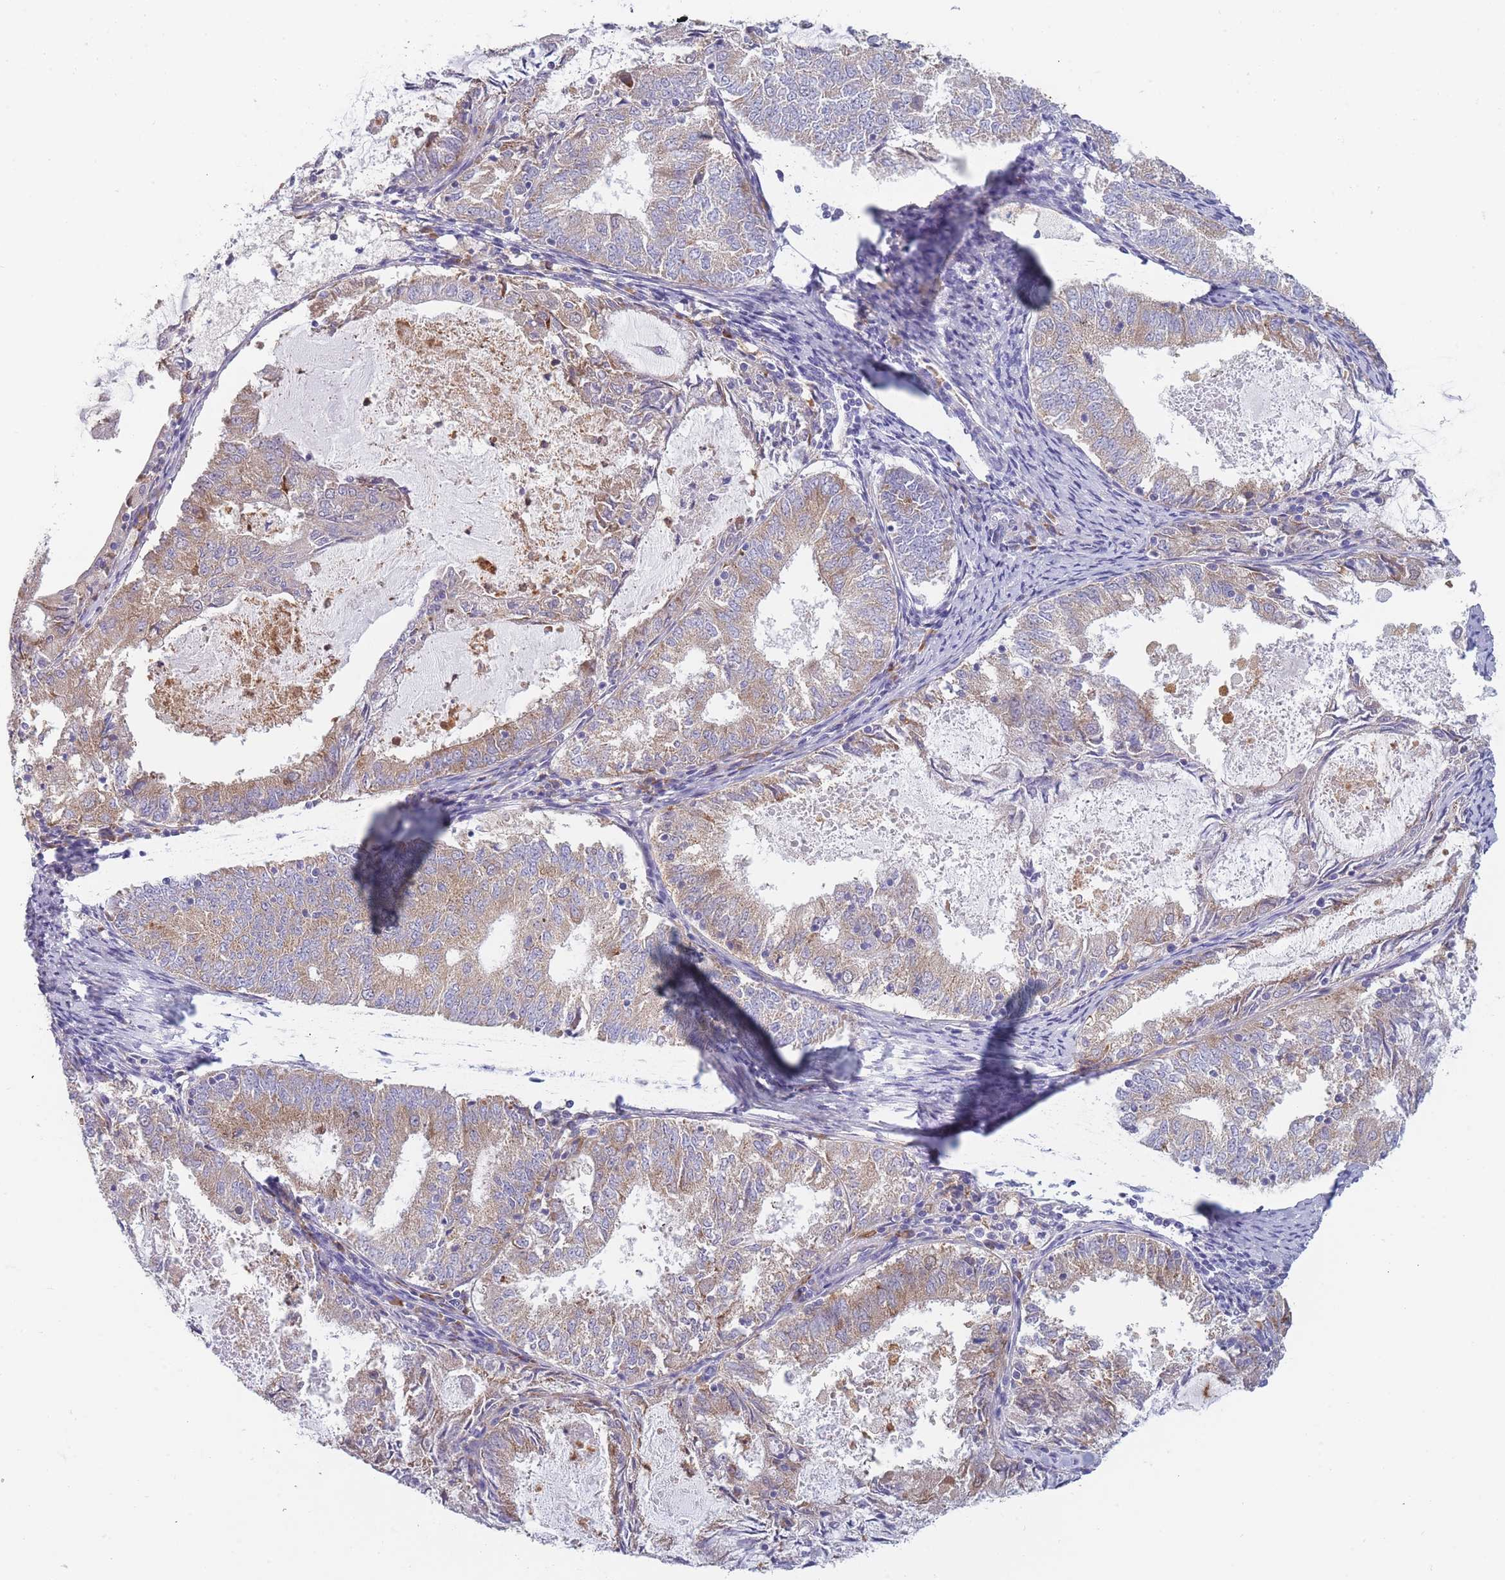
{"staining": {"intensity": "weak", "quantity": ">75%", "location": "cytoplasmic/membranous"}, "tissue": "endometrial cancer", "cell_type": "Tumor cells", "image_type": "cancer", "snomed": [{"axis": "morphology", "description": "Adenocarcinoma, NOS"}, {"axis": "topography", "description": "Endometrium"}], "caption": "This histopathology image shows endometrial cancer (adenocarcinoma) stained with immunohistochemistry (IHC) to label a protein in brown. The cytoplasmic/membranous of tumor cells show weak positivity for the protein. Nuclei are counter-stained blue.", "gene": "NDUFAF6", "patient": {"sex": "female", "age": 57}}